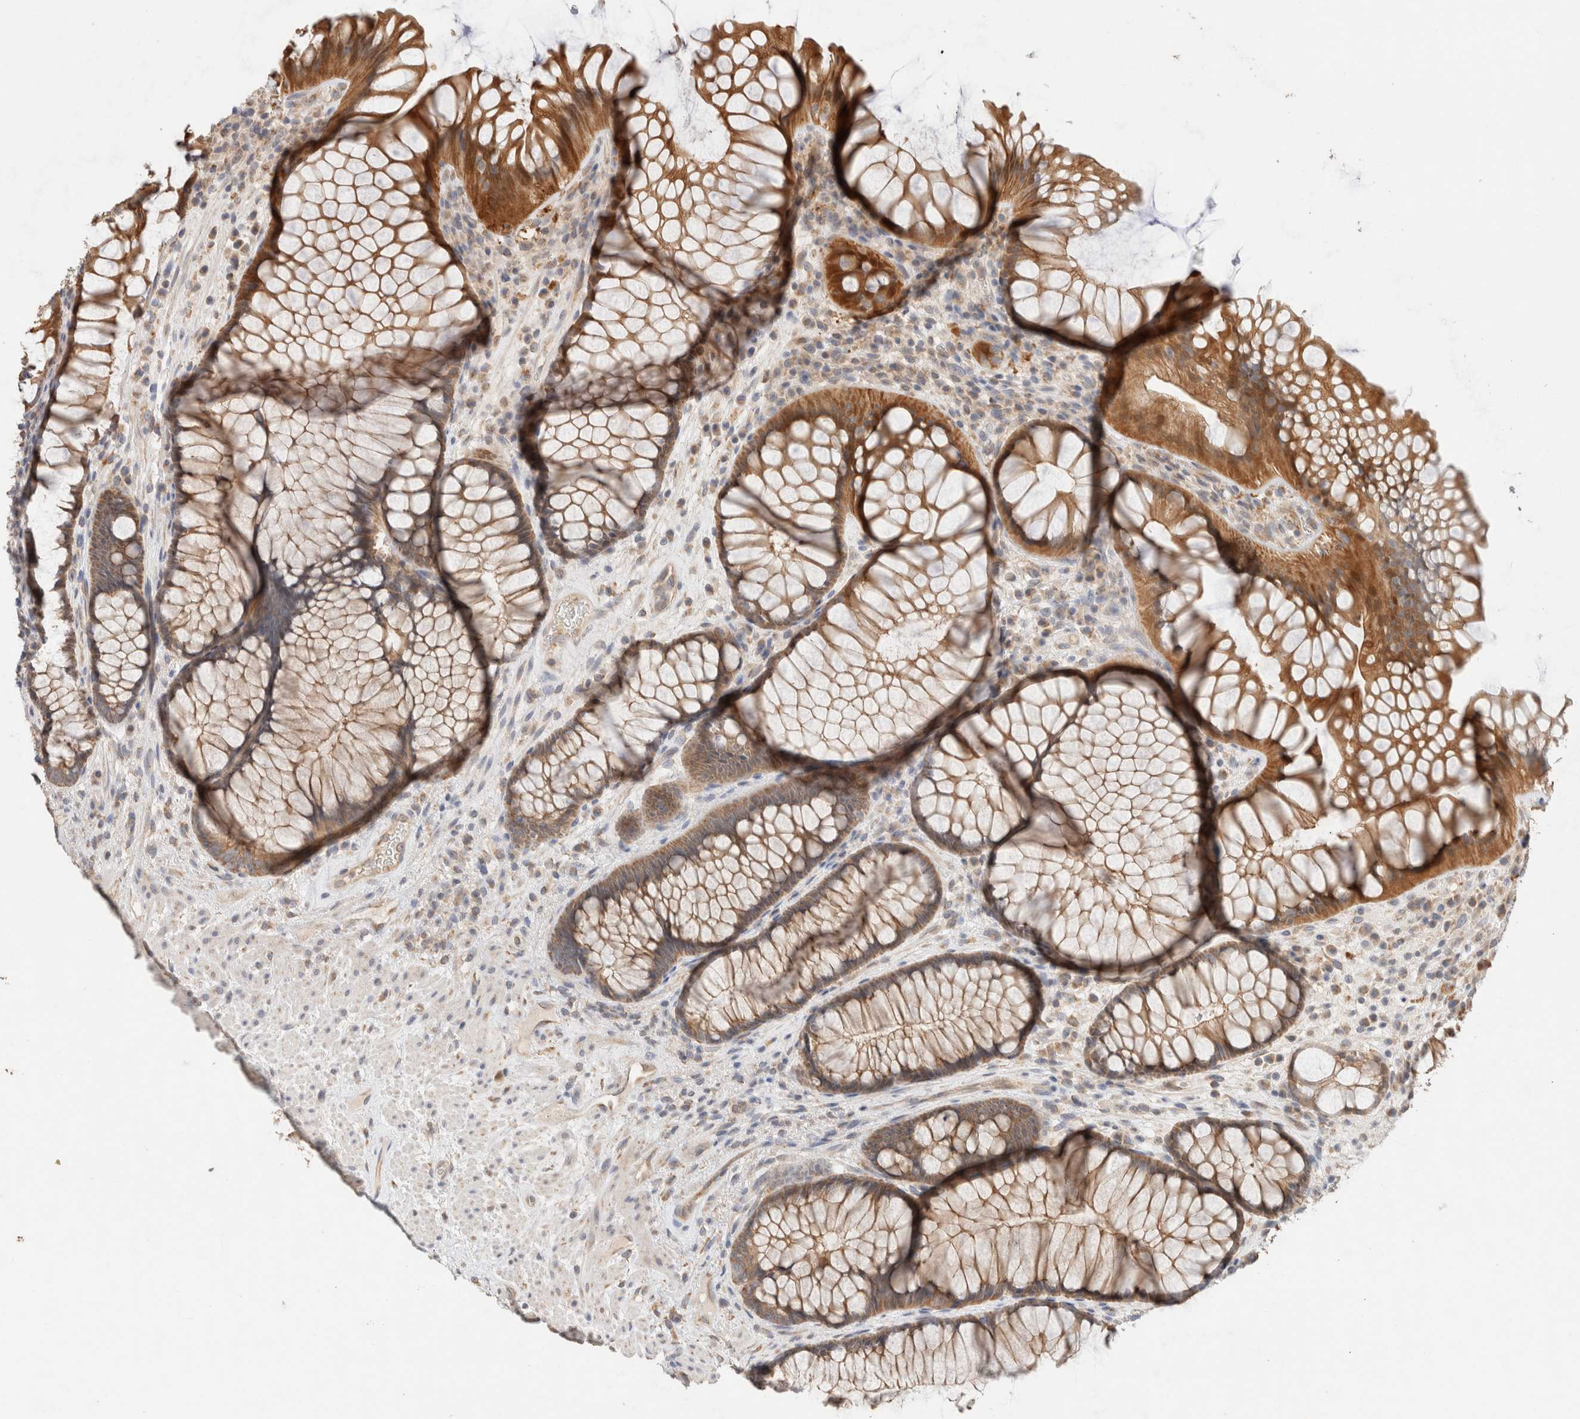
{"staining": {"intensity": "strong", "quantity": ">75%", "location": "cytoplasmic/membranous,nuclear"}, "tissue": "rectum", "cell_type": "Glandular cells", "image_type": "normal", "snomed": [{"axis": "morphology", "description": "Normal tissue, NOS"}, {"axis": "topography", "description": "Rectum"}], "caption": "Protein staining of benign rectum exhibits strong cytoplasmic/membranous,nuclear staining in approximately >75% of glandular cells.", "gene": "CA13", "patient": {"sex": "male", "age": 51}}